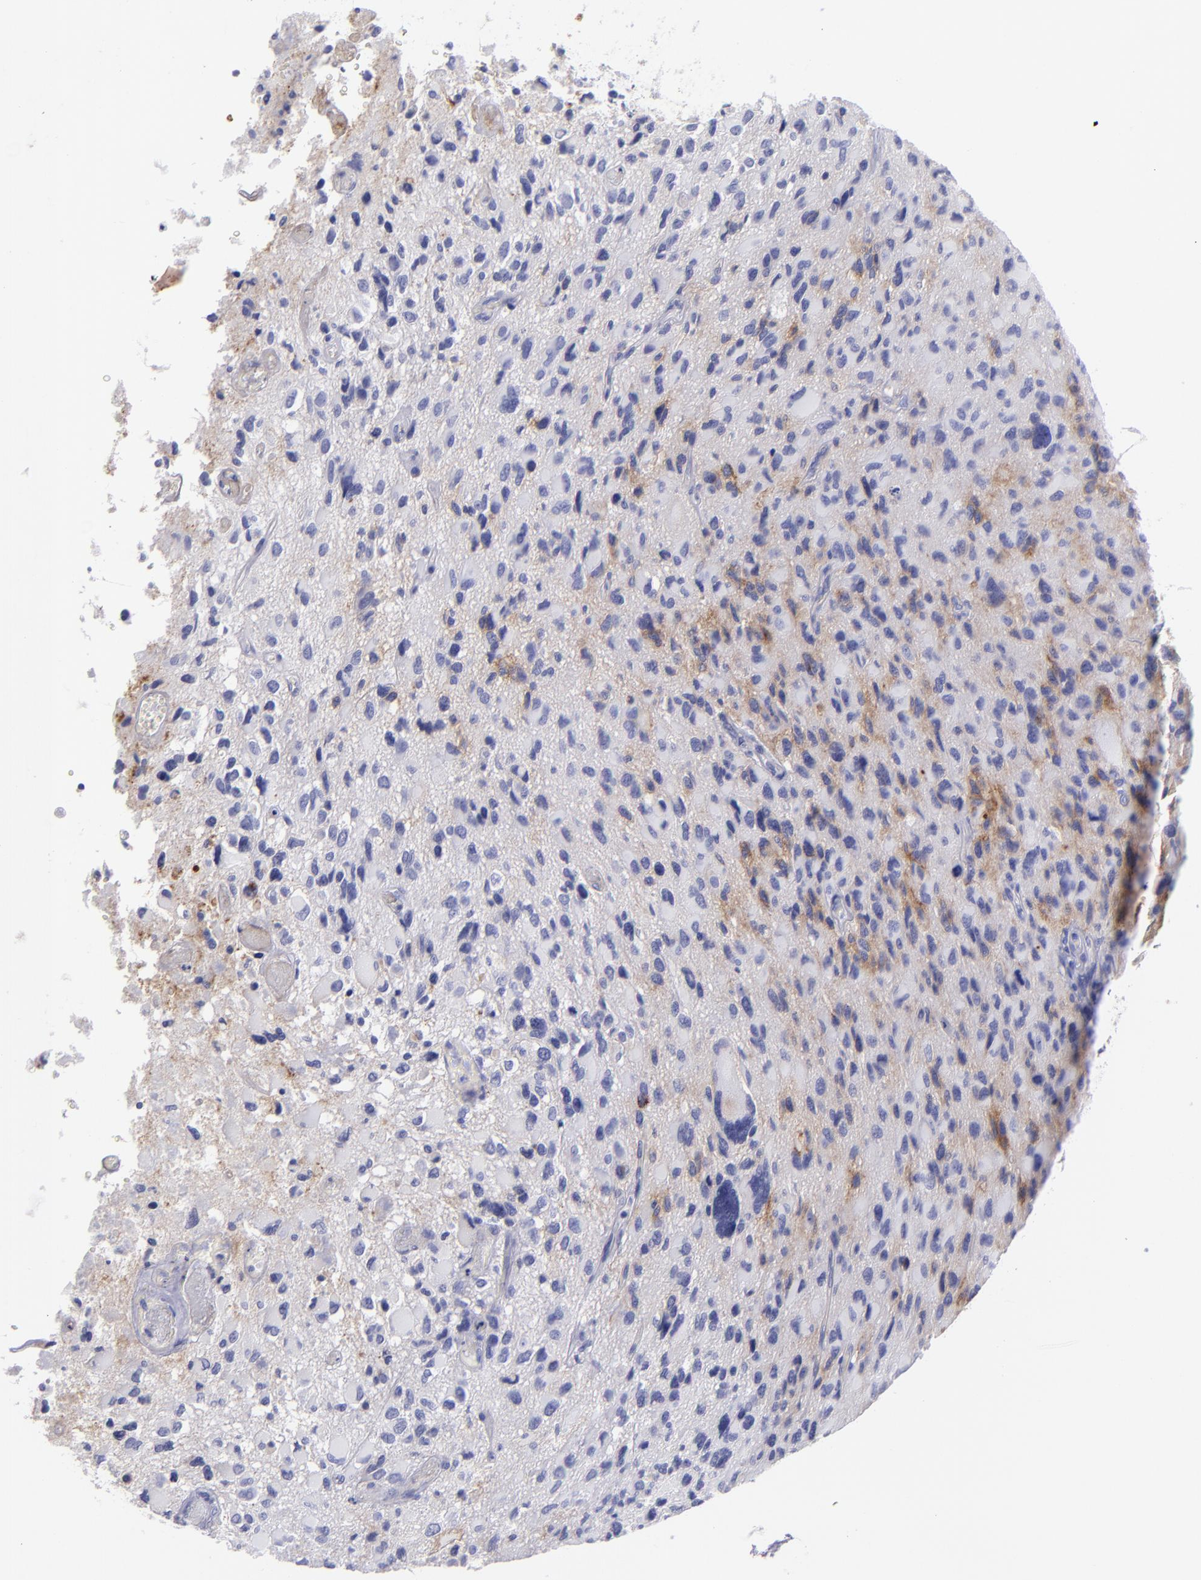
{"staining": {"intensity": "negative", "quantity": "none", "location": "none"}, "tissue": "glioma", "cell_type": "Tumor cells", "image_type": "cancer", "snomed": [{"axis": "morphology", "description": "Glioma, malignant, High grade"}, {"axis": "topography", "description": "Brain"}], "caption": "An immunohistochemistry photomicrograph of glioma is shown. There is no staining in tumor cells of glioma.", "gene": "CD82", "patient": {"sex": "male", "age": 69}}